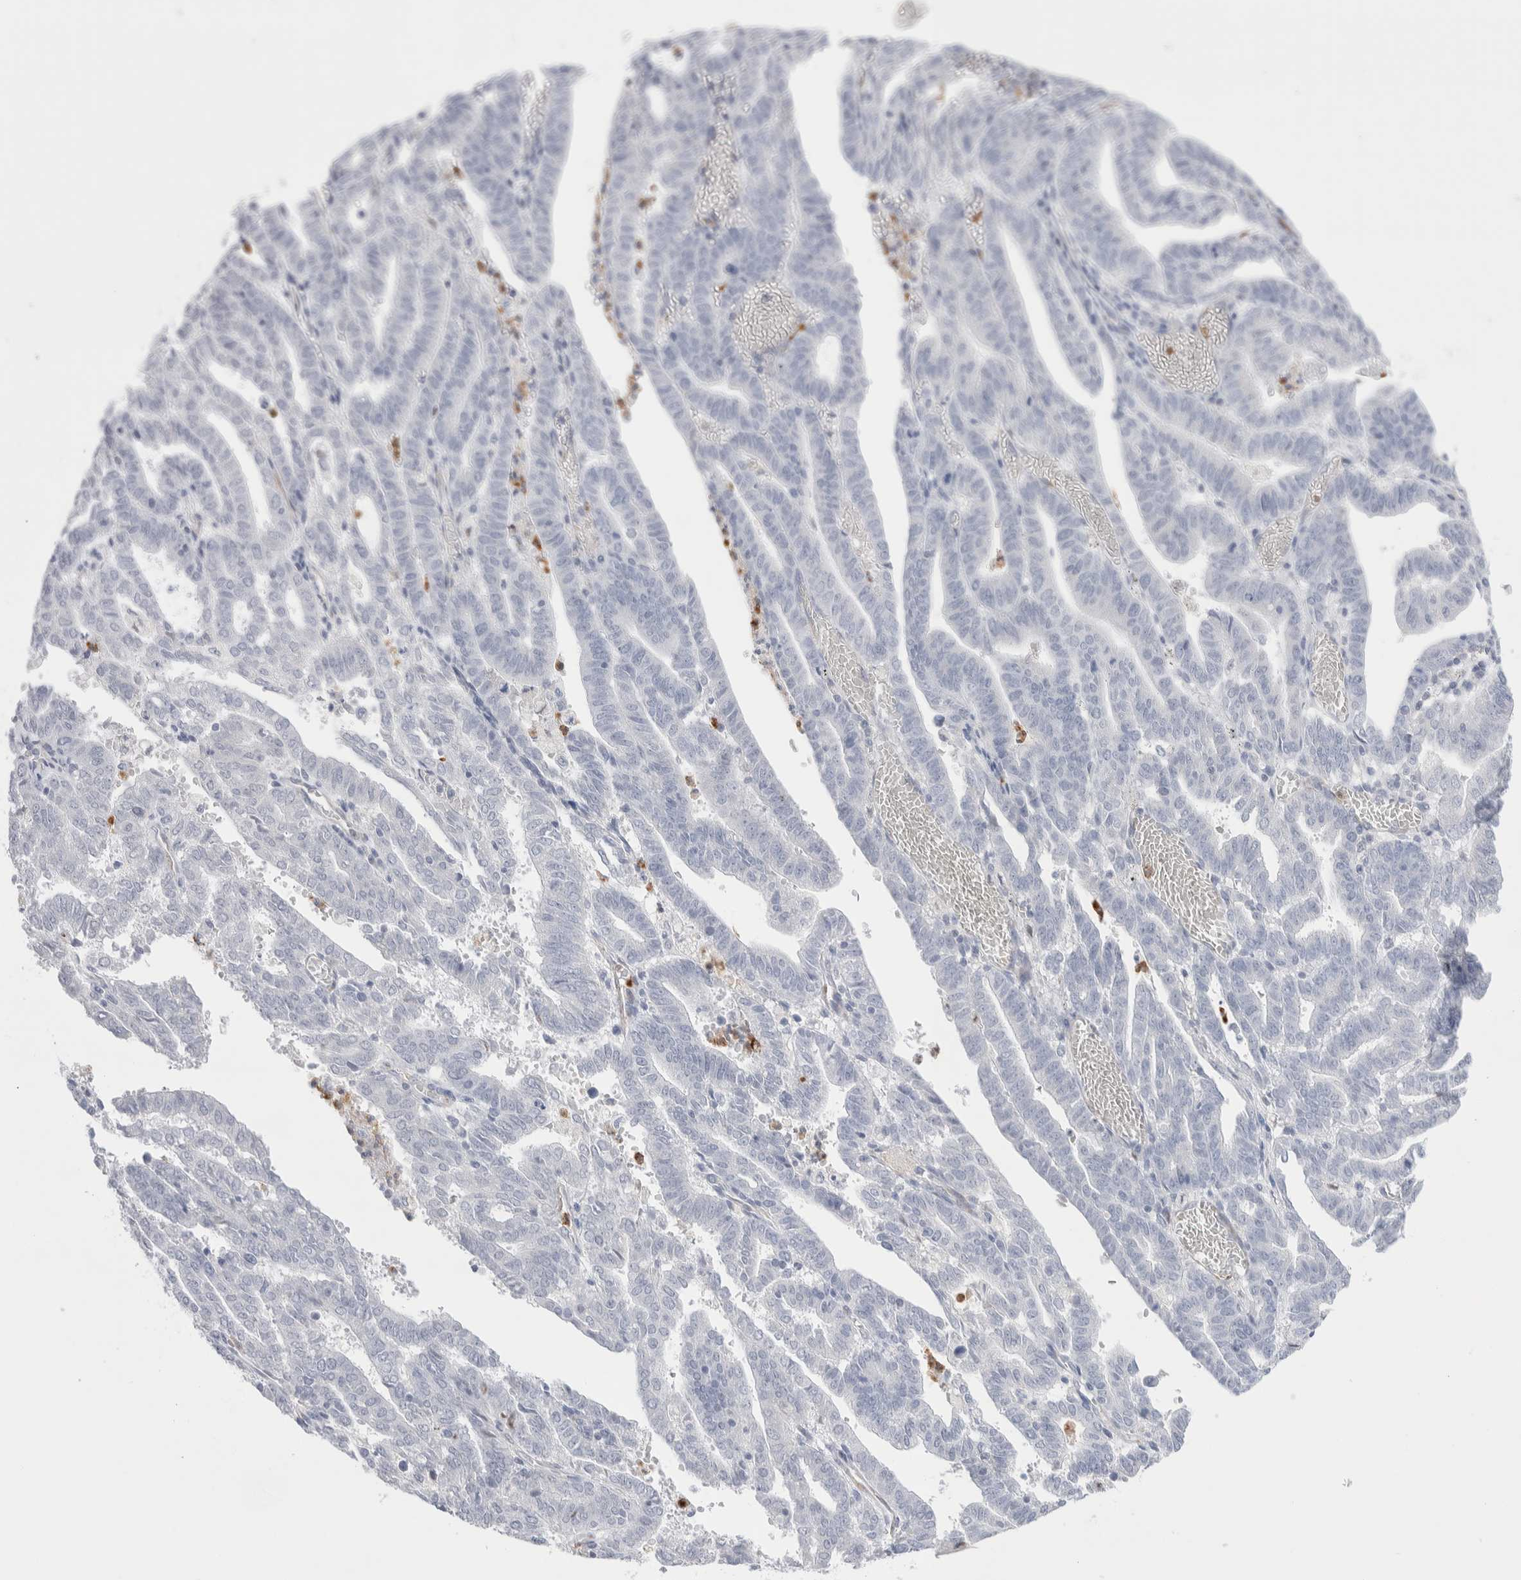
{"staining": {"intensity": "negative", "quantity": "none", "location": "none"}, "tissue": "endometrial cancer", "cell_type": "Tumor cells", "image_type": "cancer", "snomed": [{"axis": "morphology", "description": "Adenocarcinoma, NOS"}, {"axis": "topography", "description": "Uterus"}], "caption": "Immunohistochemical staining of endometrial cancer reveals no significant positivity in tumor cells.", "gene": "SEPTIN4", "patient": {"sex": "female", "age": 83}}